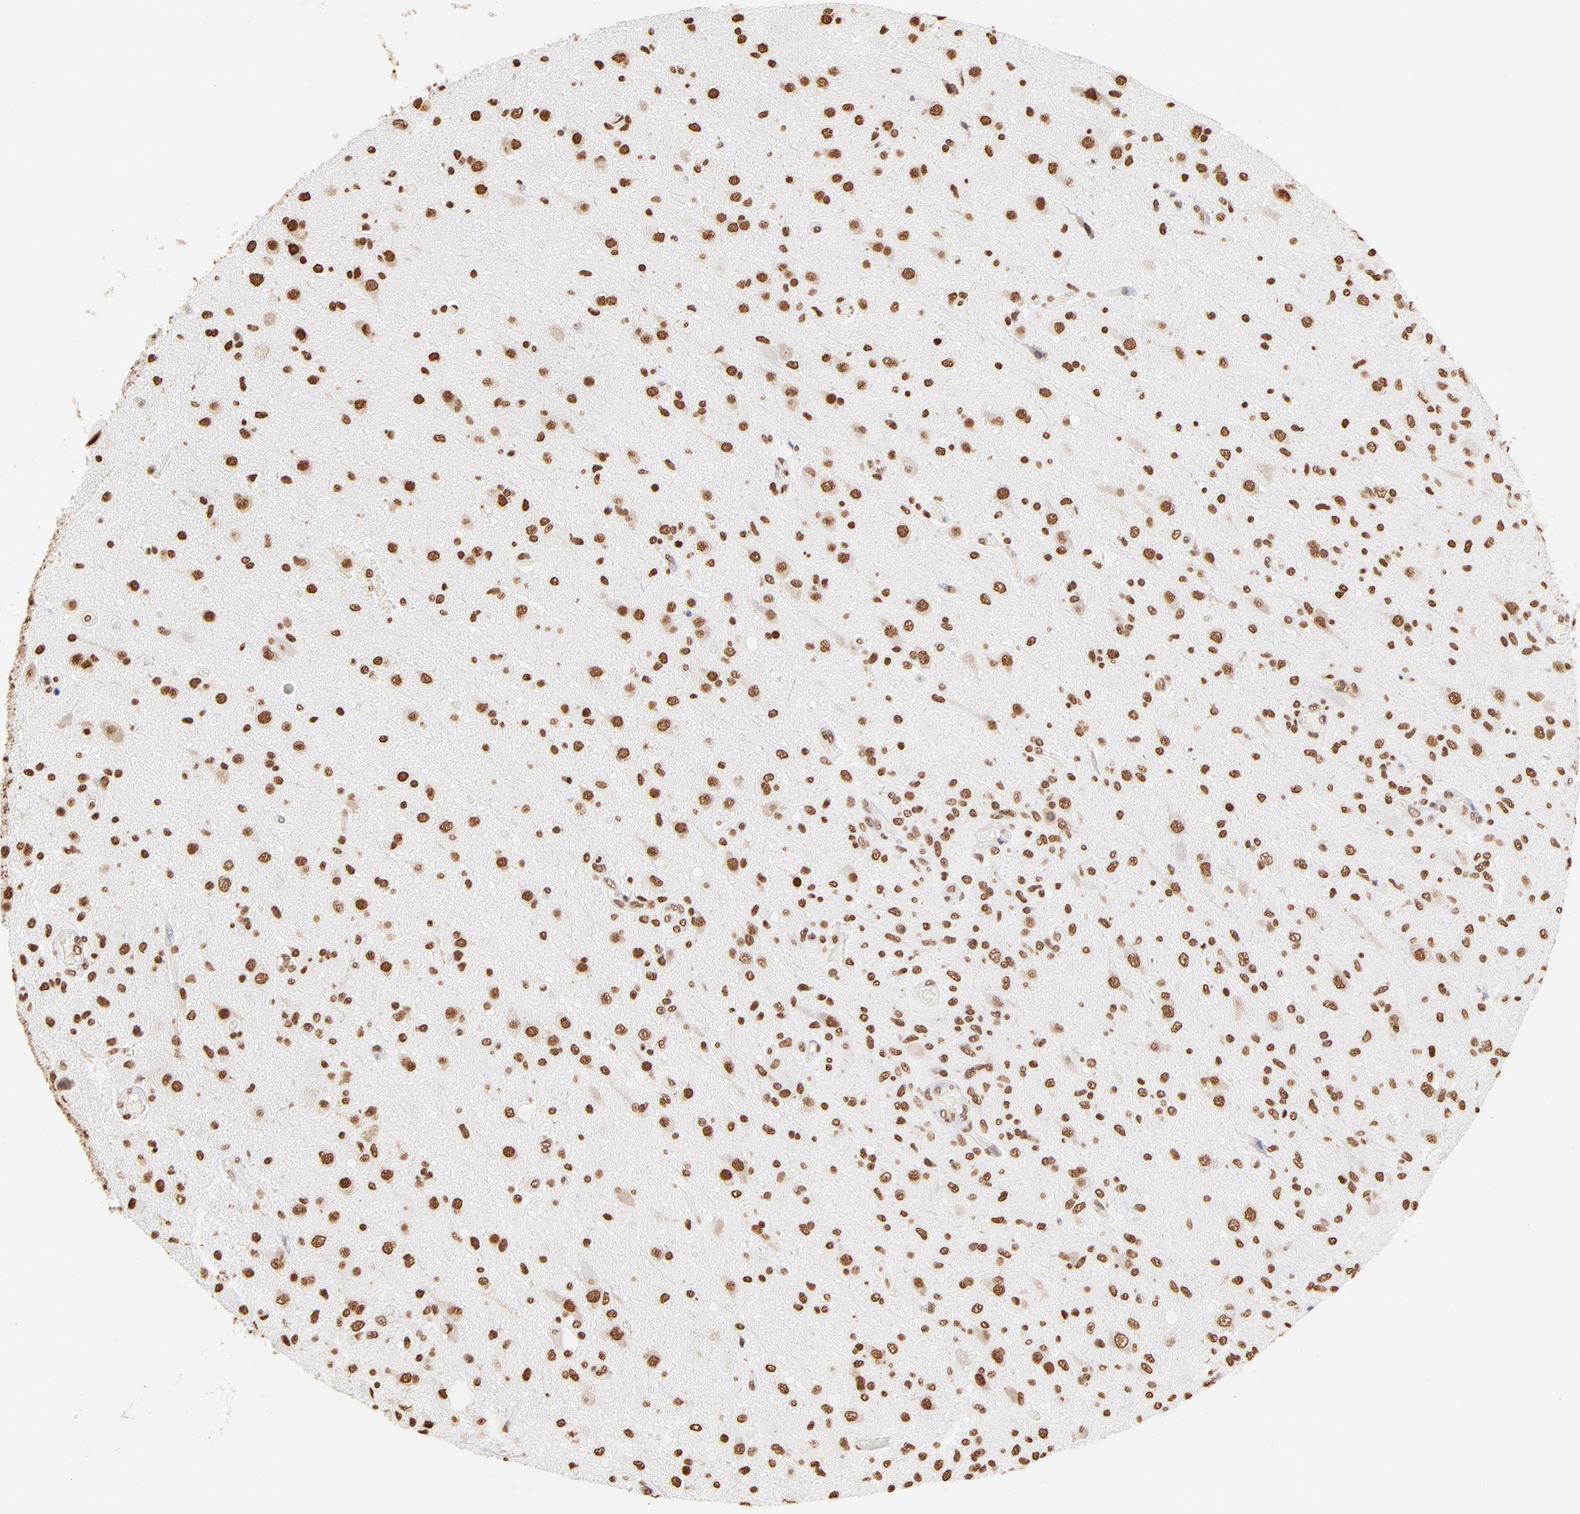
{"staining": {"intensity": "moderate", "quantity": ">75%", "location": "nuclear"}, "tissue": "glioma", "cell_type": "Tumor cells", "image_type": "cancer", "snomed": [{"axis": "morphology", "description": "Normal tissue, NOS"}, {"axis": "morphology", "description": "Glioma, malignant, High grade"}, {"axis": "topography", "description": "Cerebral cortex"}], "caption": "The histopathology image displays immunohistochemical staining of glioma. There is moderate nuclear positivity is identified in about >75% of tumor cells. (Stains: DAB (3,3'-diaminobenzidine) in brown, nuclei in blue, Microscopy: brightfield microscopy at high magnification).", "gene": "ZNF540", "patient": {"sex": "male", "age": 77}}